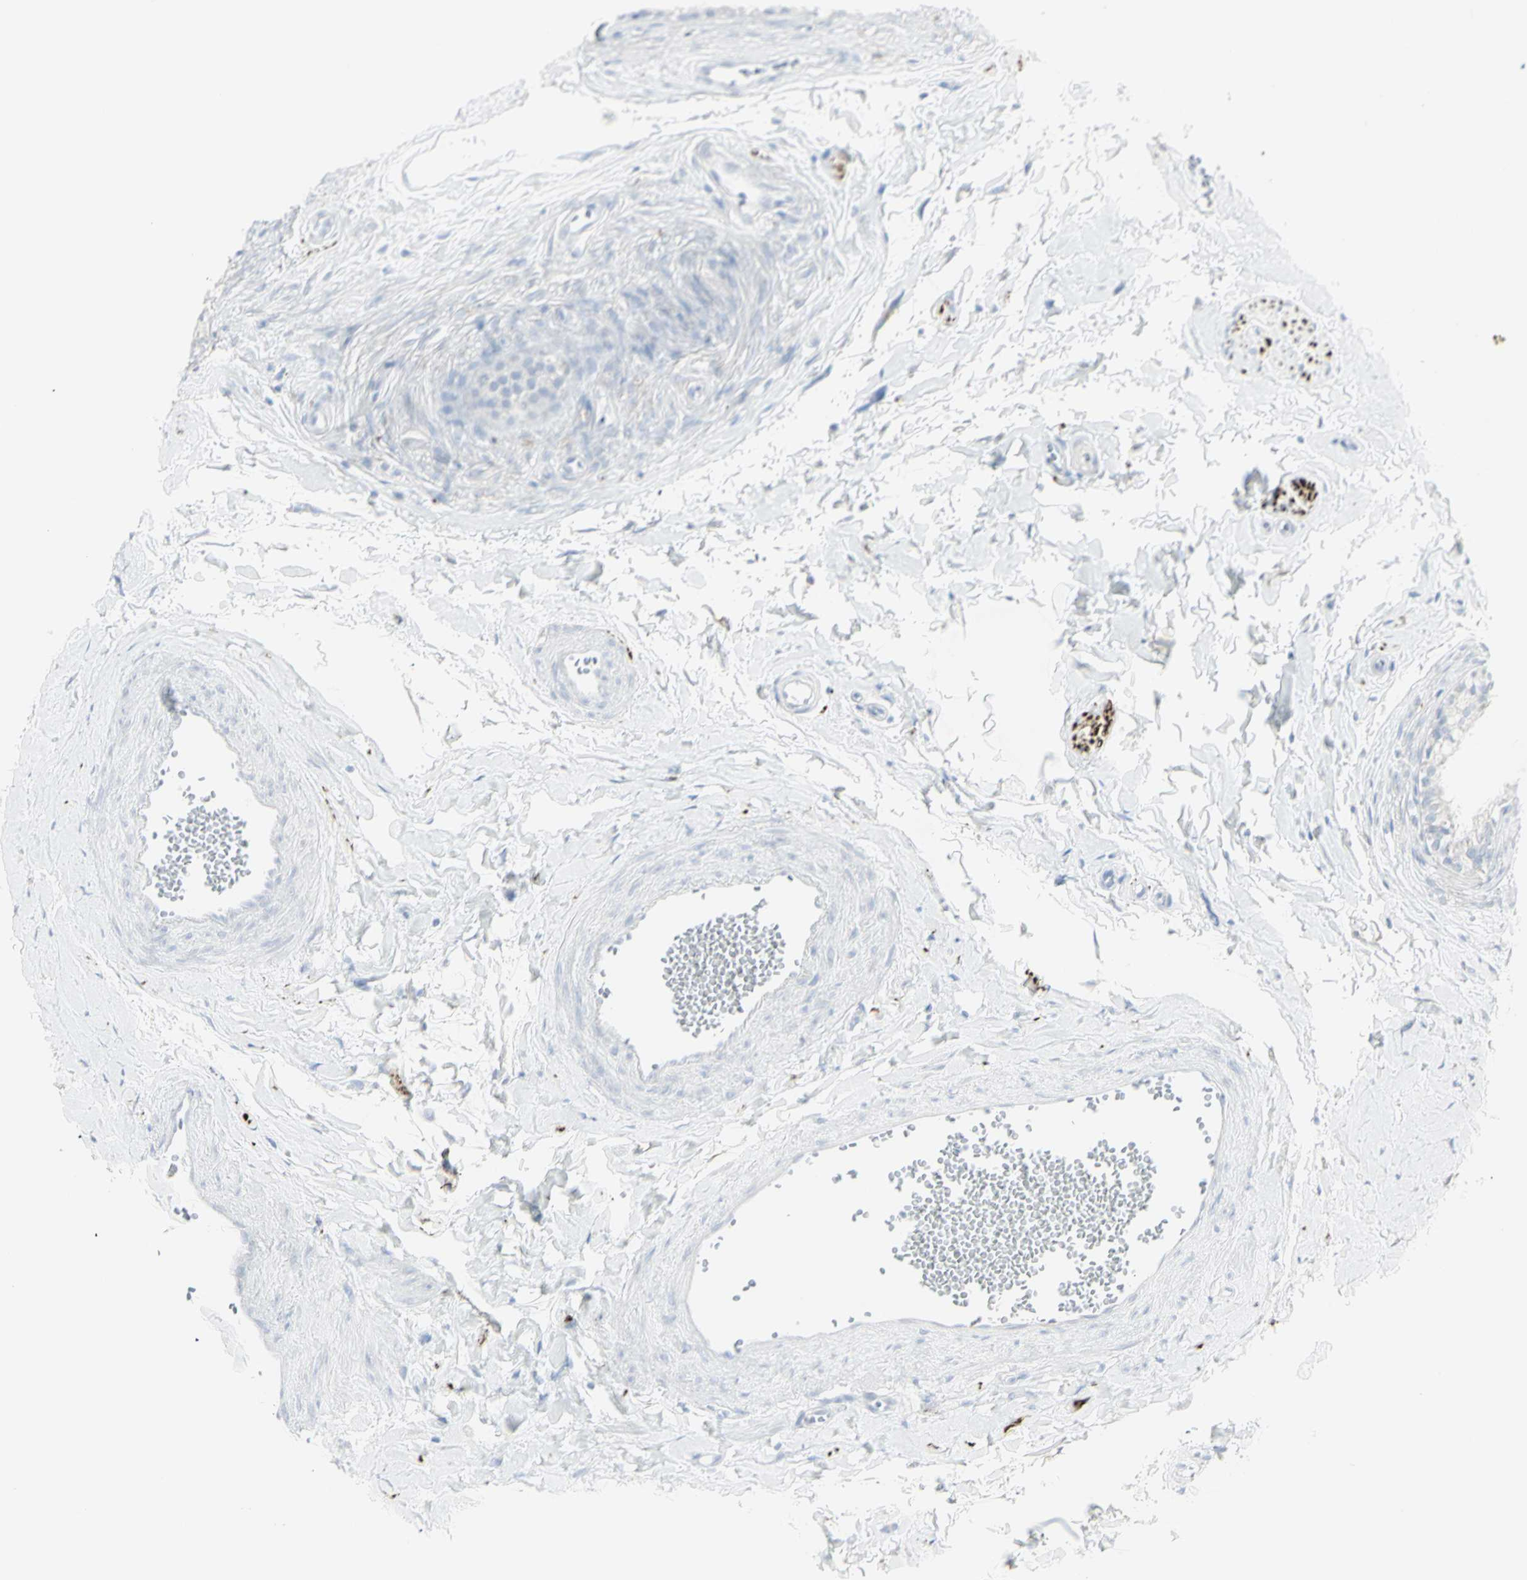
{"staining": {"intensity": "negative", "quantity": "none", "location": "none"}, "tissue": "epididymis", "cell_type": "Glandular cells", "image_type": "normal", "snomed": [{"axis": "morphology", "description": "Normal tissue, NOS"}, {"axis": "topography", "description": "Epididymis"}], "caption": "Benign epididymis was stained to show a protein in brown. There is no significant staining in glandular cells. (DAB (3,3'-diaminobenzidine) immunohistochemistry, high magnification).", "gene": "ENSG00000198211", "patient": {"sex": "male", "age": 56}}